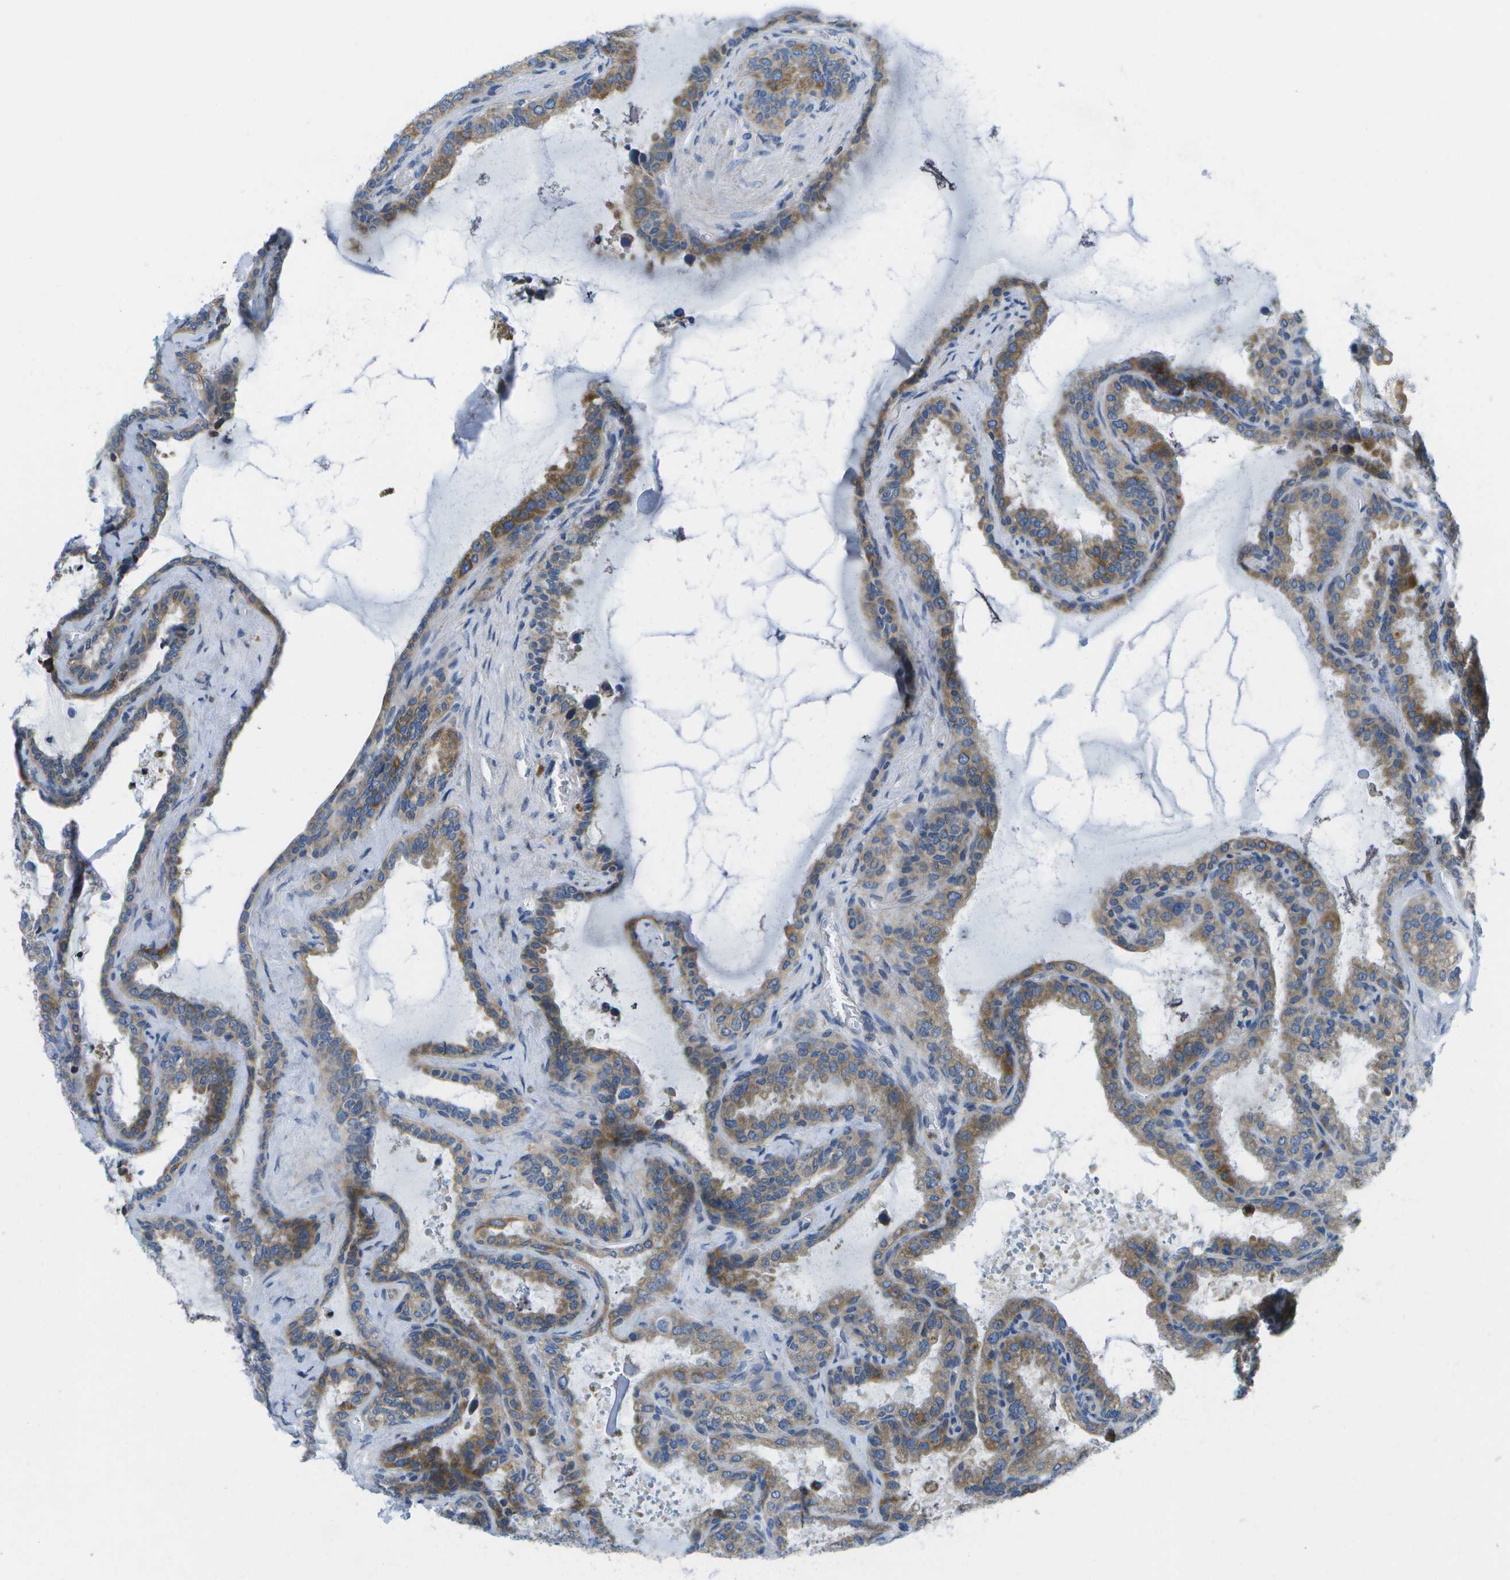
{"staining": {"intensity": "moderate", "quantity": "25%-75%", "location": "cytoplasmic/membranous"}, "tissue": "seminal vesicle", "cell_type": "Glandular cells", "image_type": "normal", "snomed": [{"axis": "morphology", "description": "Normal tissue, NOS"}, {"axis": "topography", "description": "Seminal veicle"}], "caption": "This image reveals unremarkable seminal vesicle stained with IHC to label a protein in brown. The cytoplasmic/membranous of glandular cells show moderate positivity for the protein. Nuclei are counter-stained blue.", "gene": "GDF5", "patient": {"sex": "male", "age": 46}}